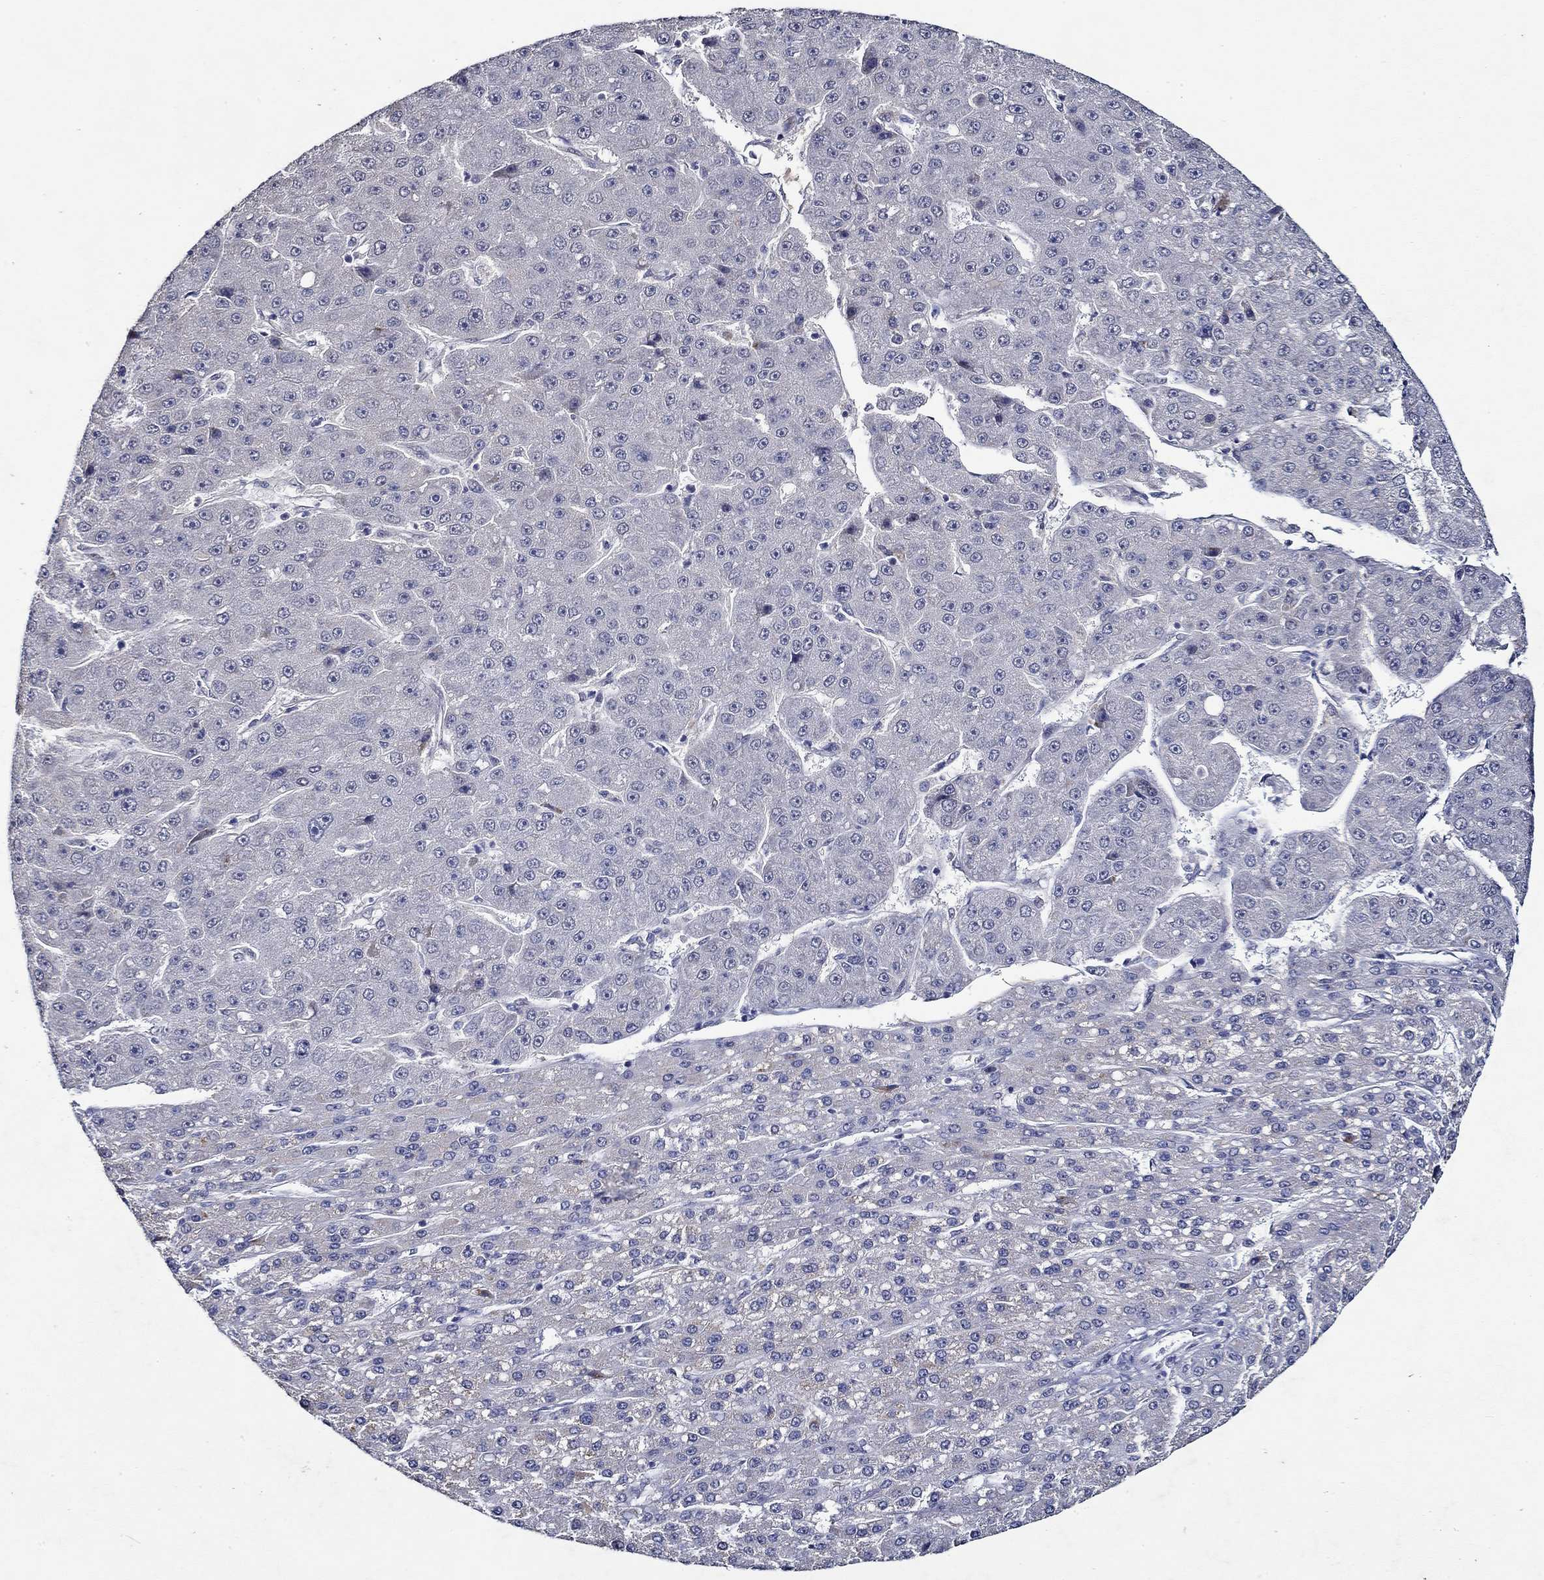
{"staining": {"intensity": "negative", "quantity": "none", "location": "none"}, "tissue": "liver cancer", "cell_type": "Tumor cells", "image_type": "cancer", "snomed": [{"axis": "morphology", "description": "Carcinoma, Hepatocellular, NOS"}, {"axis": "topography", "description": "Liver"}], "caption": "This is an IHC photomicrograph of hepatocellular carcinoma (liver). There is no expression in tumor cells.", "gene": "GATA2", "patient": {"sex": "male", "age": 67}}